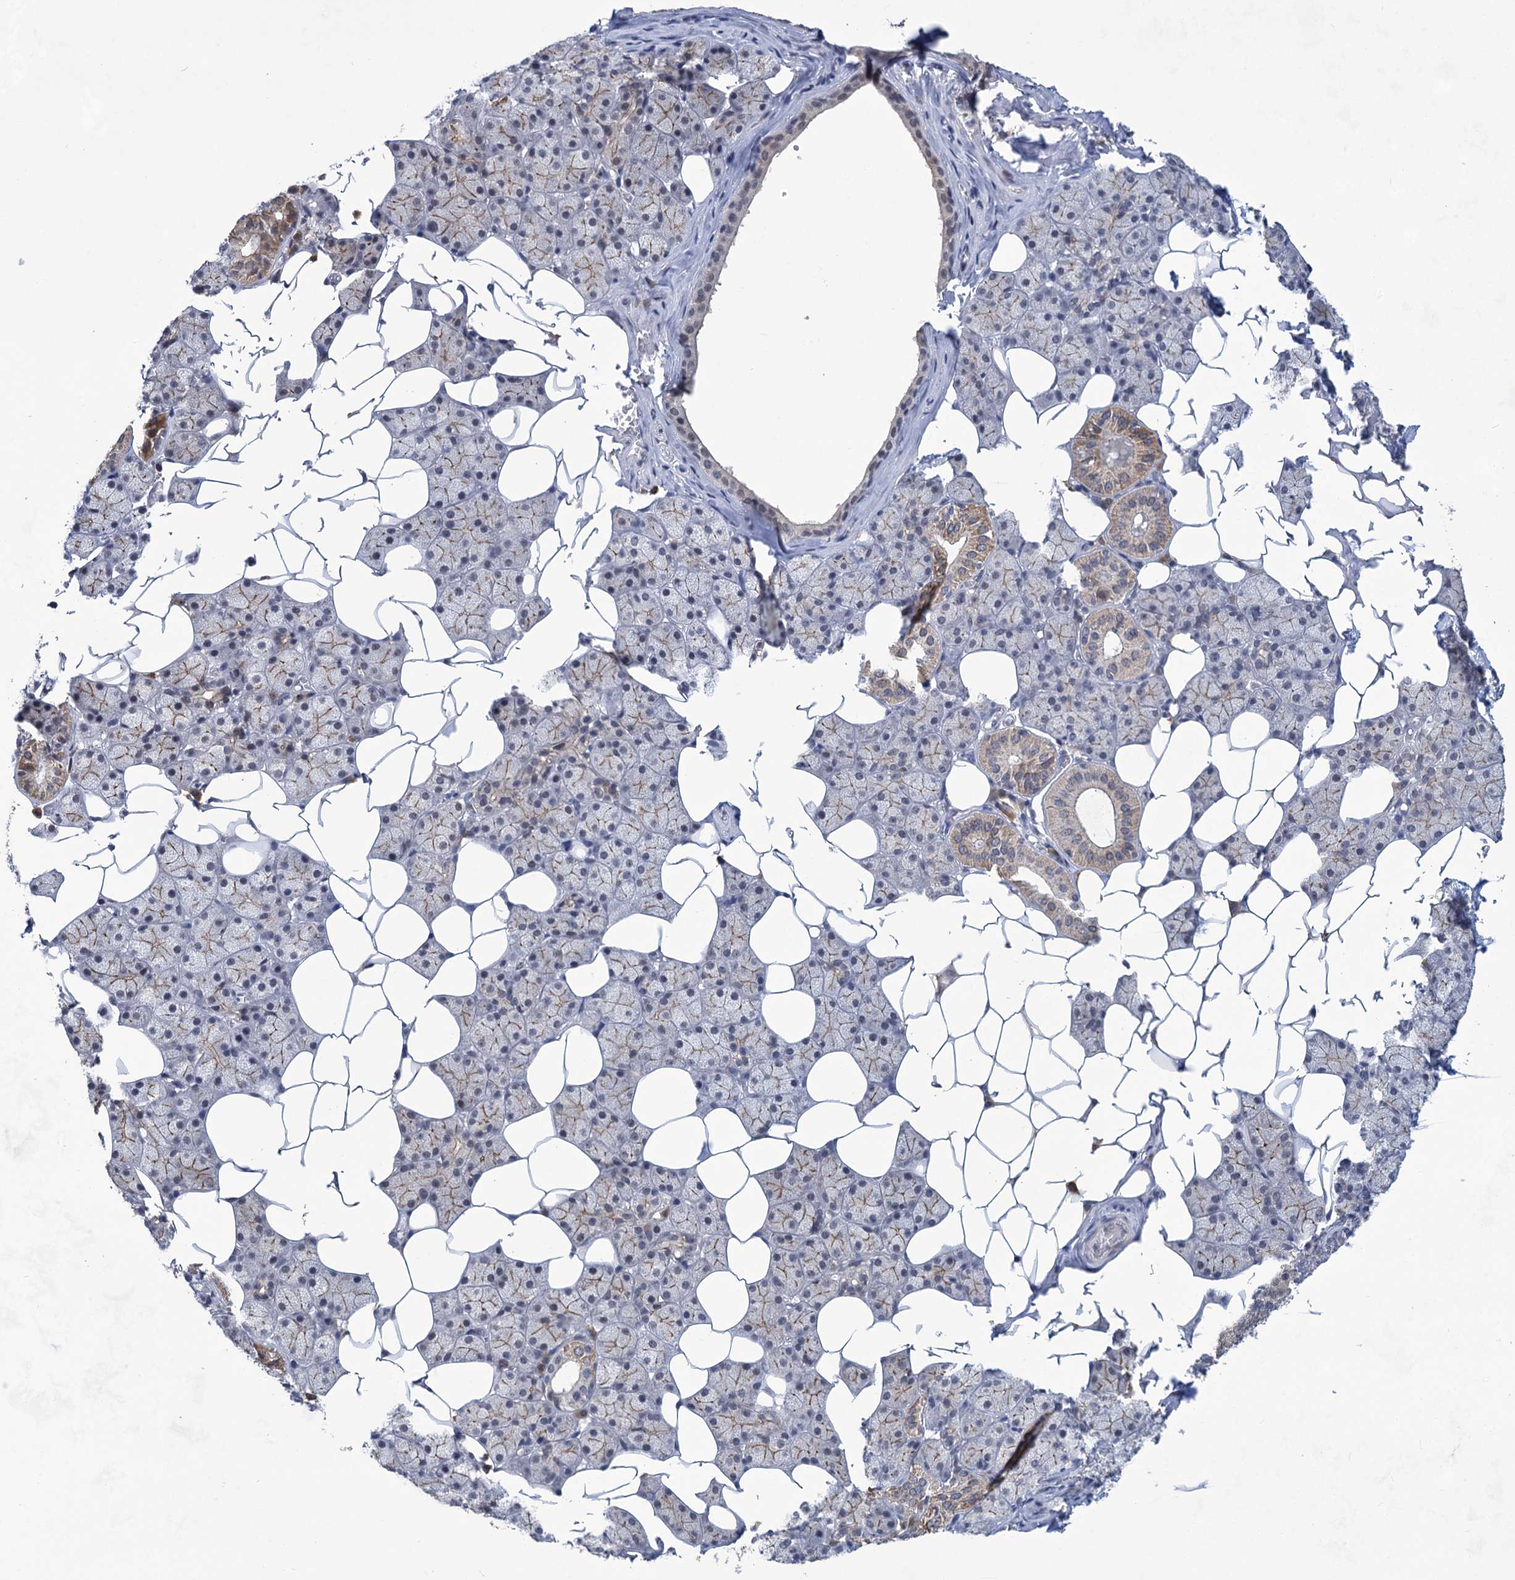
{"staining": {"intensity": "moderate", "quantity": "<25%", "location": "cytoplasmic/membranous"}, "tissue": "salivary gland", "cell_type": "Glandular cells", "image_type": "normal", "snomed": [{"axis": "morphology", "description": "Normal tissue, NOS"}, {"axis": "topography", "description": "Salivary gland"}], "caption": "Protein analysis of unremarkable salivary gland demonstrates moderate cytoplasmic/membranous expression in approximately <25% of glandular cells. The staining is performed using DAB (3,3'-diaminobenzidine) brown chromogen to label protein expression. The nuclei are counter-stained blue using hematoxylin.", "gene": "TTC17", "patient": {"sex": "female", "age": 33}}